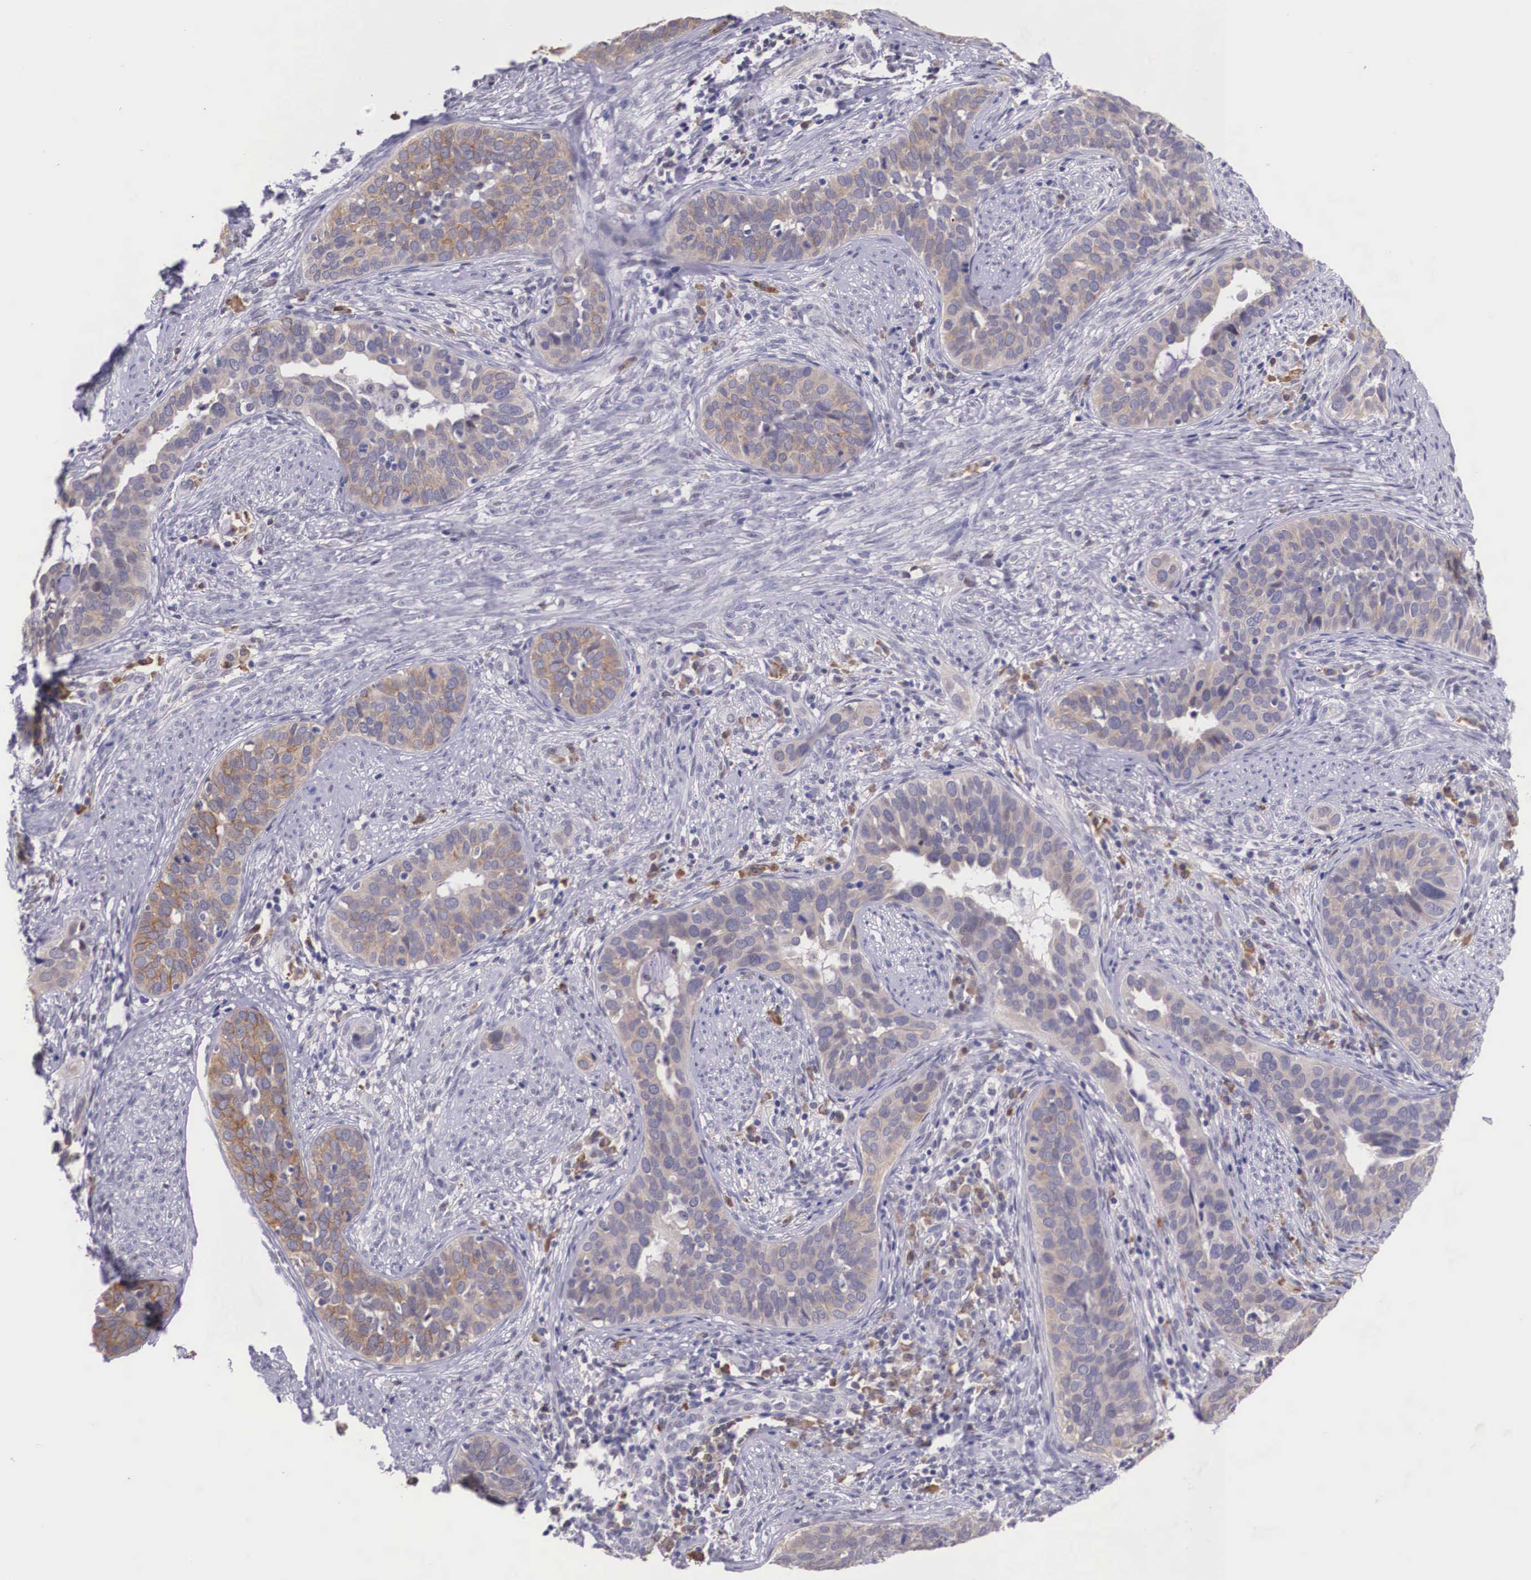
{"staining": {"intensity": "weak", "quantity": "25%-75%", "location": "cytoplasmic/membranous"}, "tissue": "cervical cancer", "cell_type": "Tumor cells", "image_type": "cancer", "snomed": [{"axis": "morphology", "description": "Squamous cell carcinoma, NOS"}, {"axis": "topography", "description": "Cervix"}], "caption": "Immunohistochemistry (IHC) micrograph of neoplastic tissue: cervical cancer stained using immunohistochemistry (IHC) displays low levels of weak protein expression localized specifically in the cytoplasmic/membranous of tumor cells, appearing as a cytoplasmic/membranous brown color.", "gene": "SLC25A21", "patient": {"sex": "female", "age": 31}}